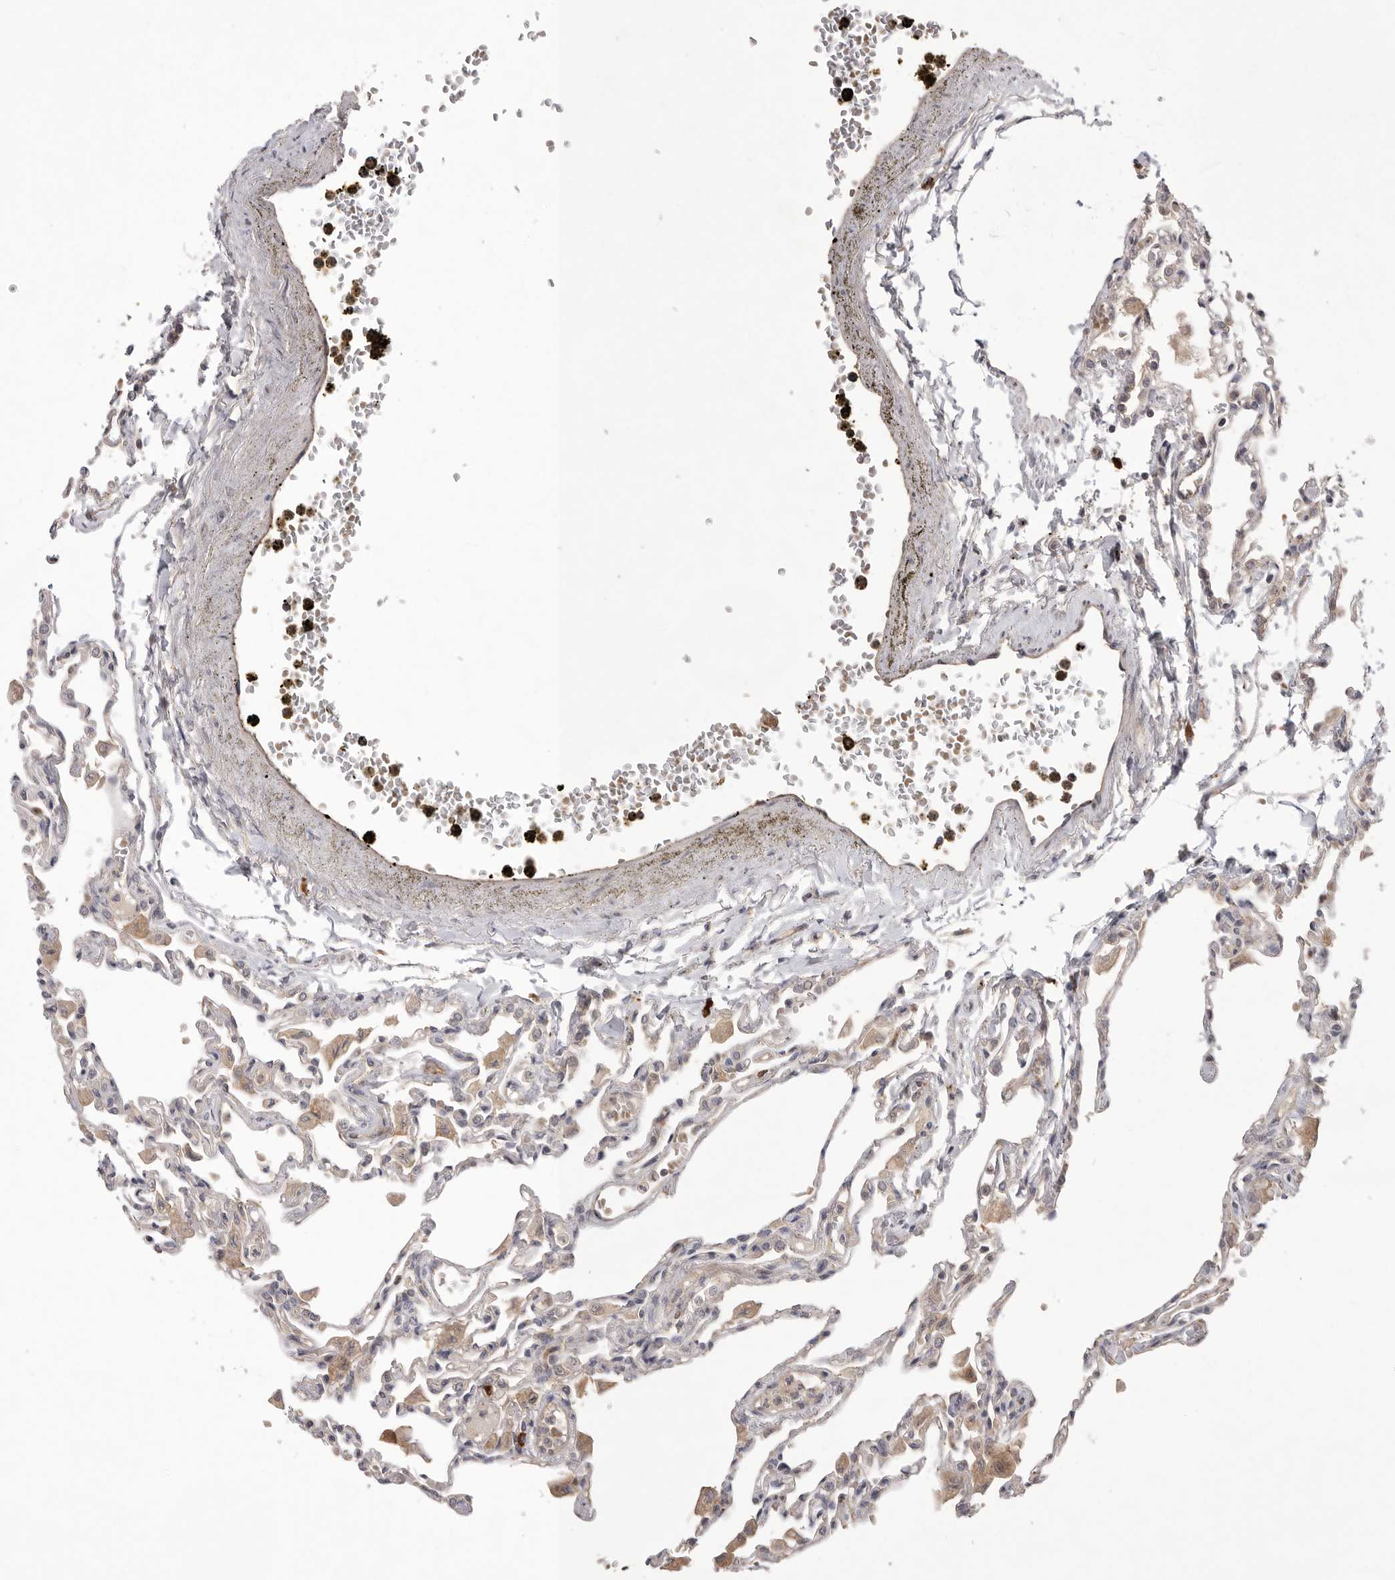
{"staining": {"intensity": "negative", "quantity": "none", "location": "none"}, "tissue": "lung", "cell_type": "Alveolar cells", "image_type": "normal", "snomed": [{"axis": "morphology", "description": "Normal tissue, NOS"}, {"axis": "topography", "description": "Bronchus"}, {"axis": "topography", "description": "Lung"}], "caption": "Immunohistochemistry photomicrograph of normal lung stained for a protein (brown), which demonstrates no expression in alveolar cells. Nuclei are stained in blue.", "gene": "NRCAM", "patient": {"sex": "female", "age": 49}}